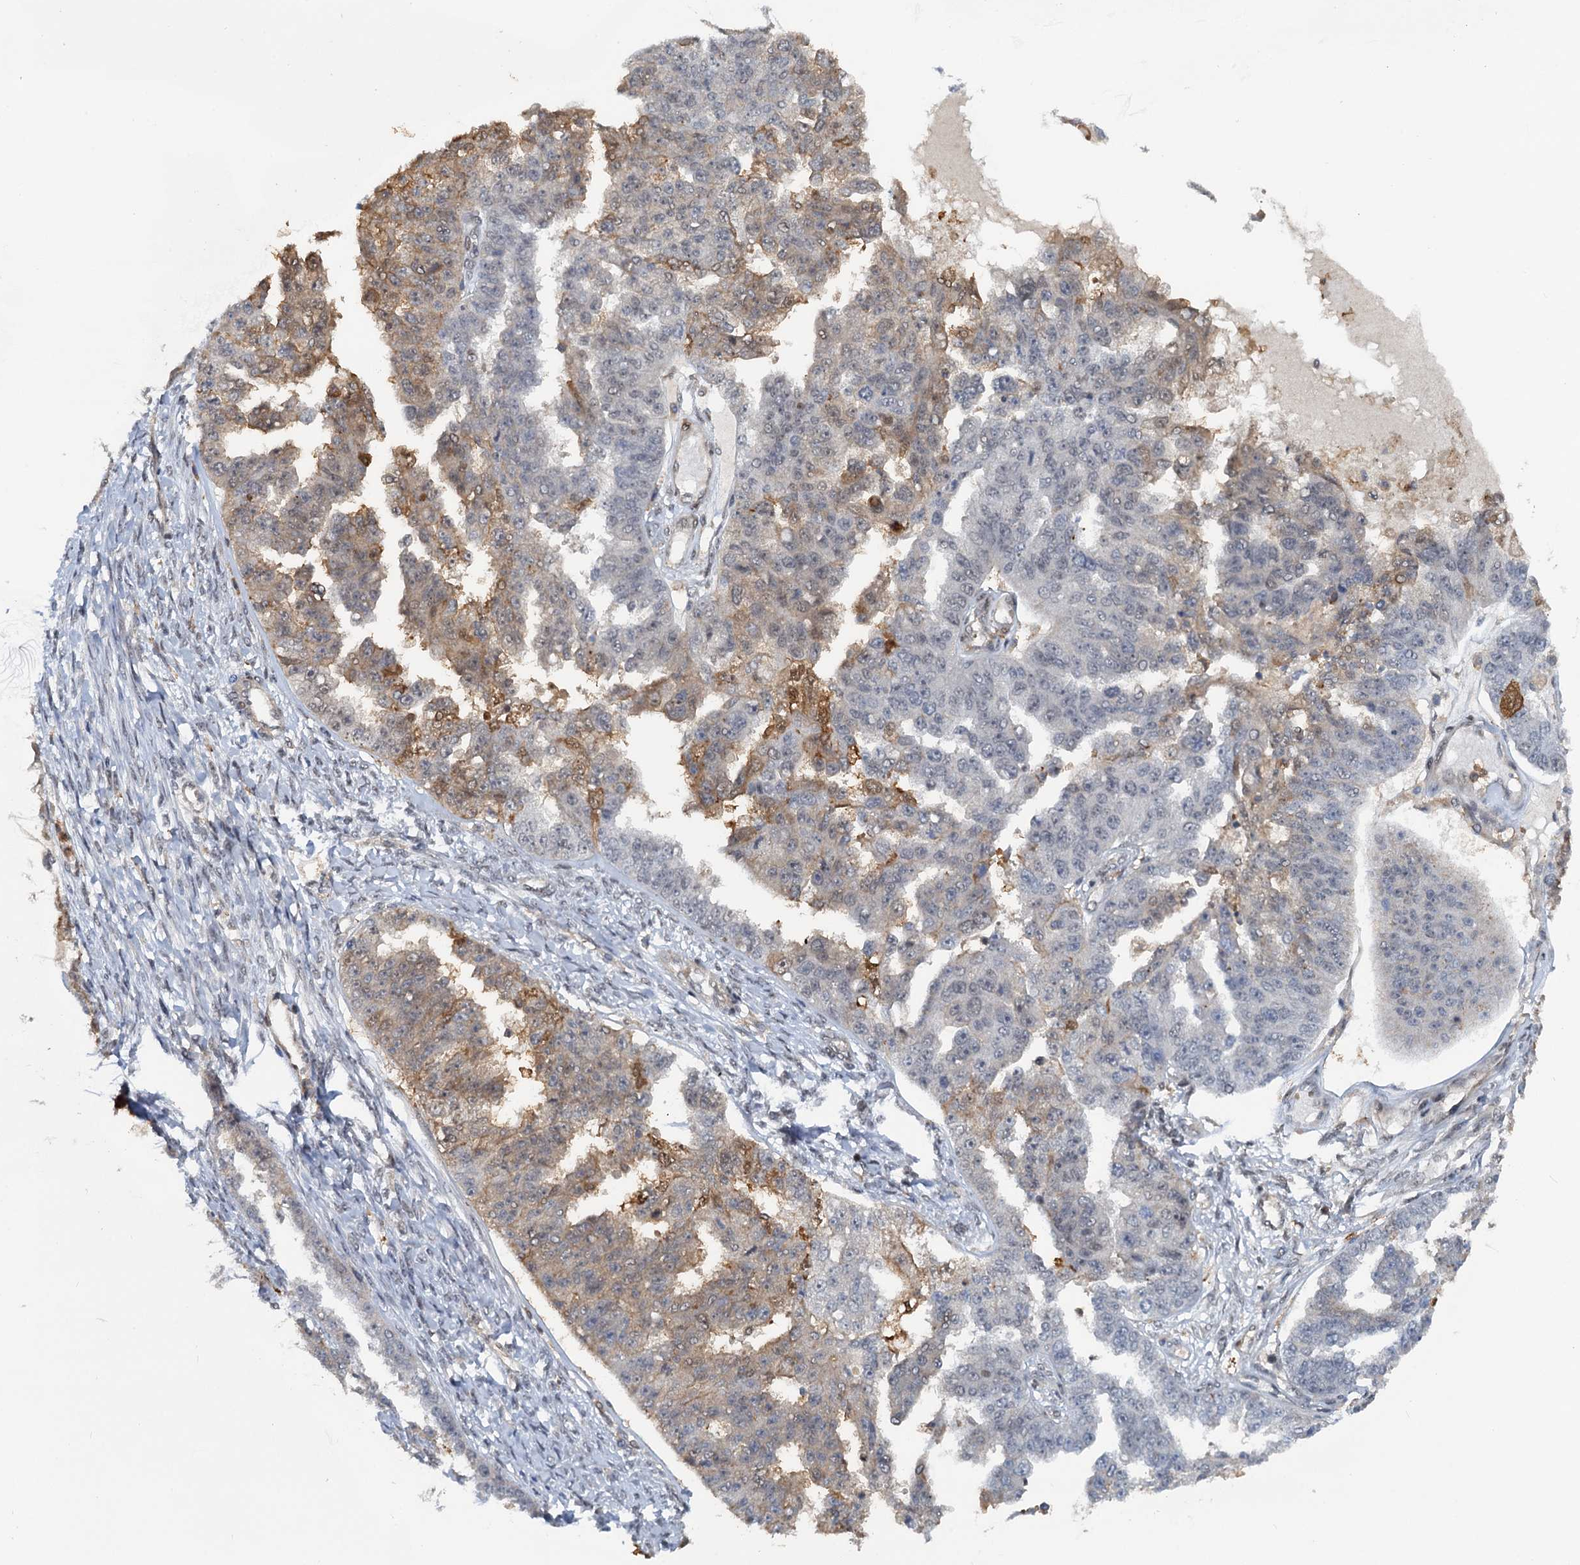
{"staining": {"intensity": "weak", "quantity": "<25%", "location": "cytoplasmic/membranous"}, "tissue": "ovarian cancer", "cell_type": "Tumor cells", "image_type": "cancer", "snomed": [{"axis": "morphology", "description": "Cystadenocarcinoma, serous, NOS"}, {"axis": "topography", "description": "Ovary"}], "caption": "Ovarian cancer (serous cystadenocarcinoma) stained for a protein using immunohistochemistry shows no staining tumor cells.", "gene": "ZNF609", "patient": {"sex": "female", "age": 58}}